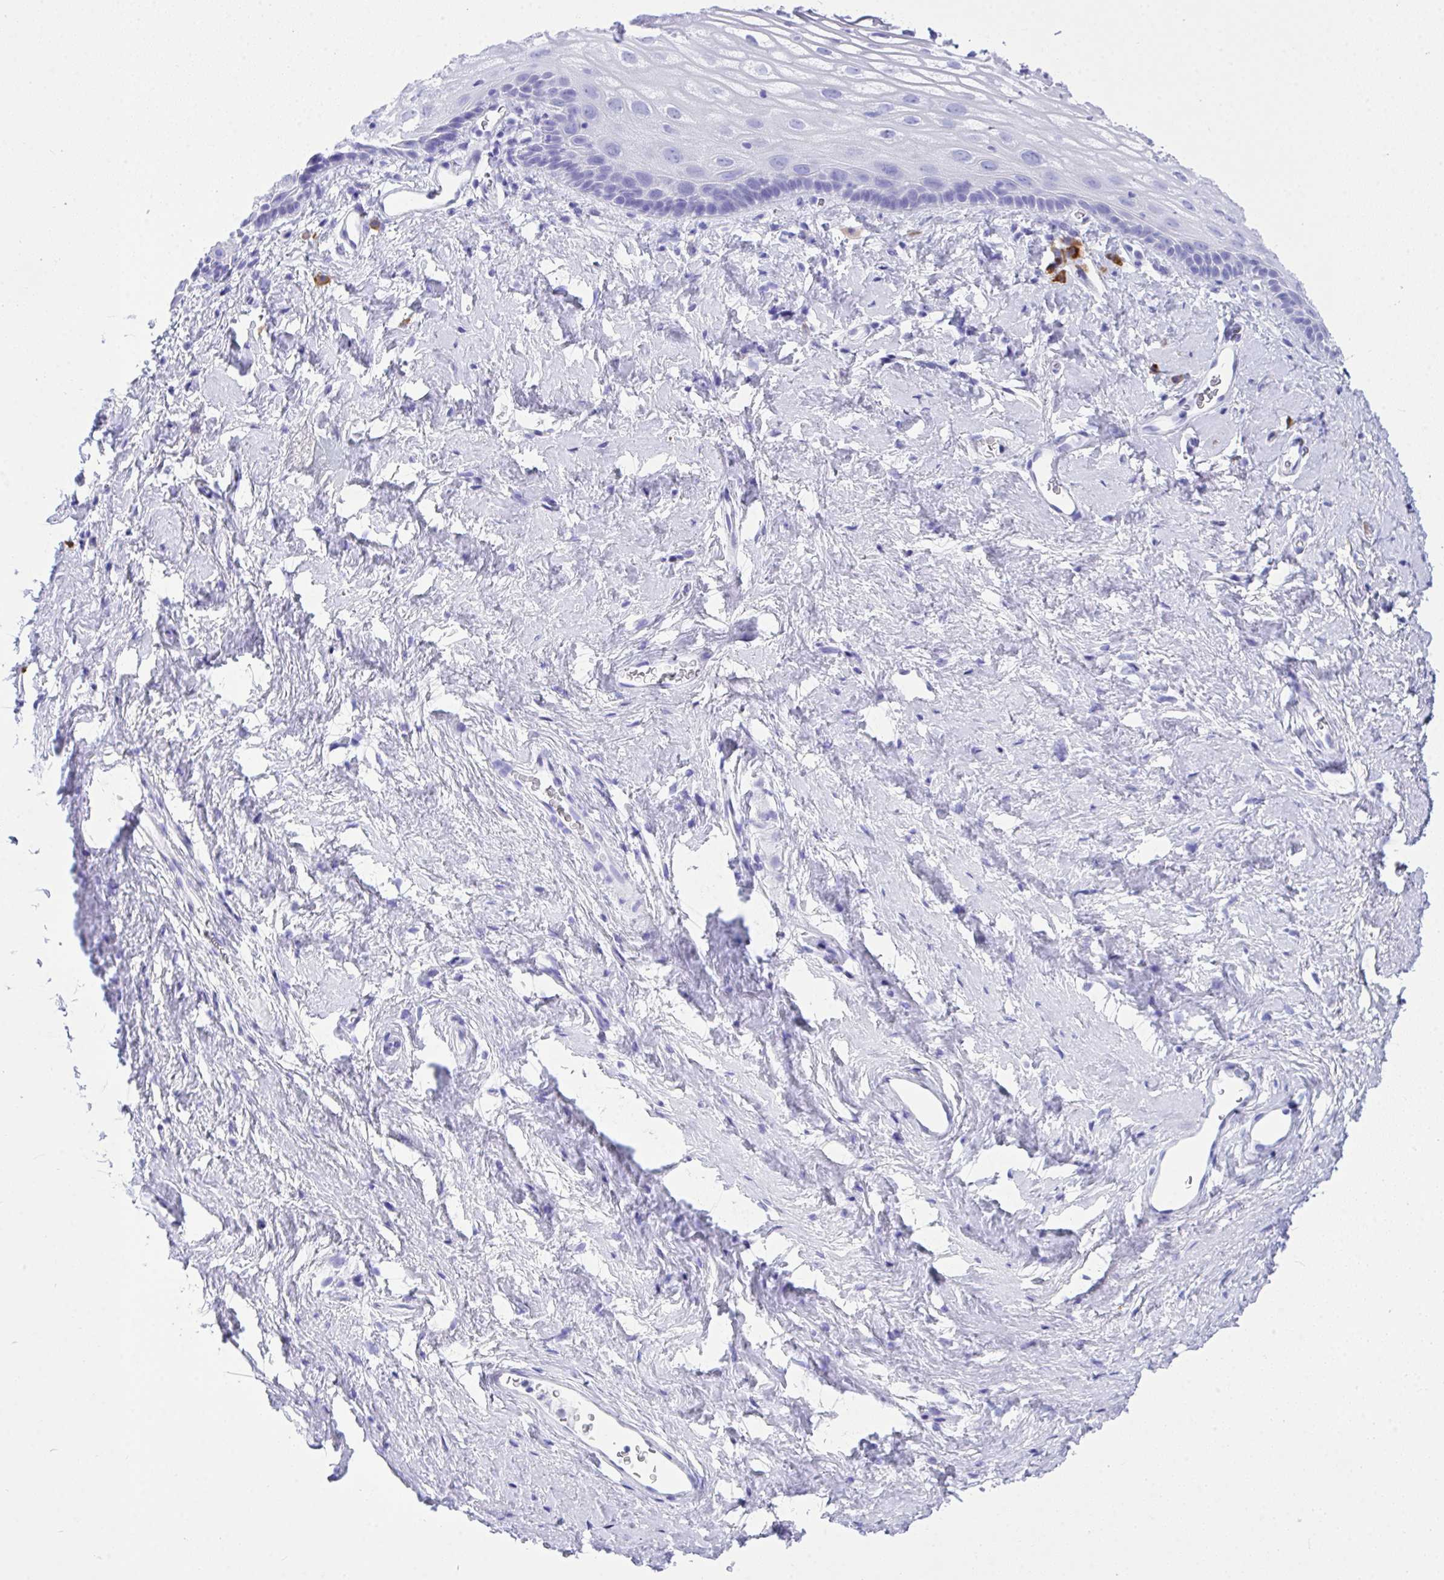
{"staining": {"intensity": "negative", "quantity": "none", "location": "none"}, "tissue": "vagina", "cell_type": "Squamous epithelial cells", "image_type": "normal", "snomed": [{"axis": "morphology", "description": "Normal tissue, NOS"}, {"axis": "morphology", "description": "Adenocarcinoma, NOS"}, {"axis": "topography", "description": "Rectum"}, {"axis": "topography", "description": "Vagina"}, {"axis": "topography", "description": "Peripheral nerve tissue"}], "caption": "Immunohistochemistry (IHC) histopathology image of benign vagina: human vagina stained with DAB reveals no significant protein staining in squamous epithelial cells. The staining was performed using DAB (3,3'-diaminobenzidine) to visualize the protein expression in brown, while the nuclei were stained in blue with hematoxylin (Magnification: 20x).", "gene": "BEST4", "patient": {"sex": "female", "age": 71}}